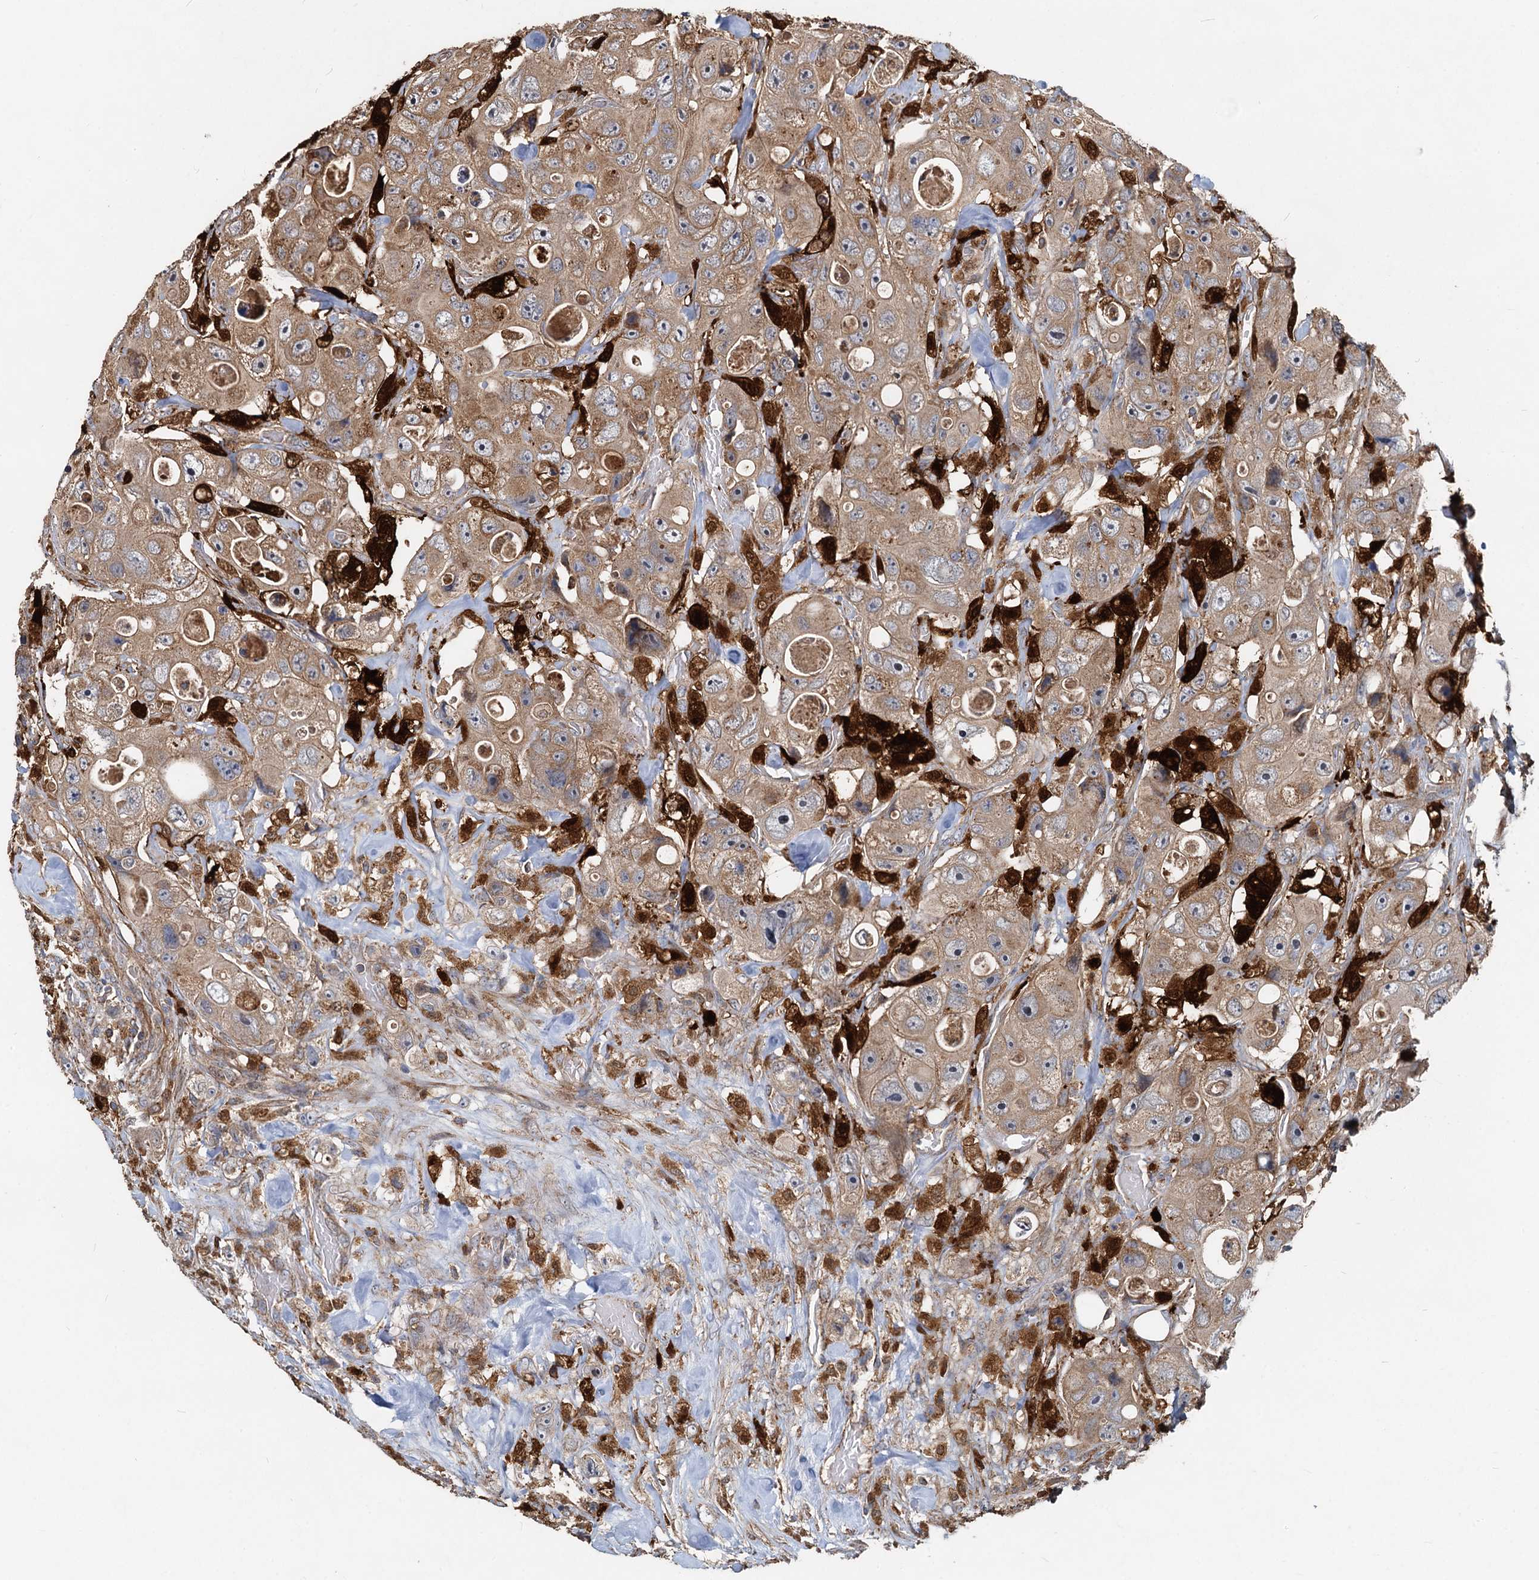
{"staining": {"intensity": "moderate", "quantity": ">75%", "location": "cytoplasmic/membranous"}, "tissue": "colorectal cancer", "cell_type": "Tumor cells", "image_type": "cancer", "snomed": [{"axis": "morphology", "description": "Adenocarcinoma, NOS"}, {"axis": "topography", "description": "Colon"}], "caption": "Protein expression analysis of human adenocarcinoma (colorectal) reveals moderate cytoplasmic/membranous staining in approximately >75% of tumor cells.", "gene": "SDS", "patient": {"sex": "female", "age": 46}}